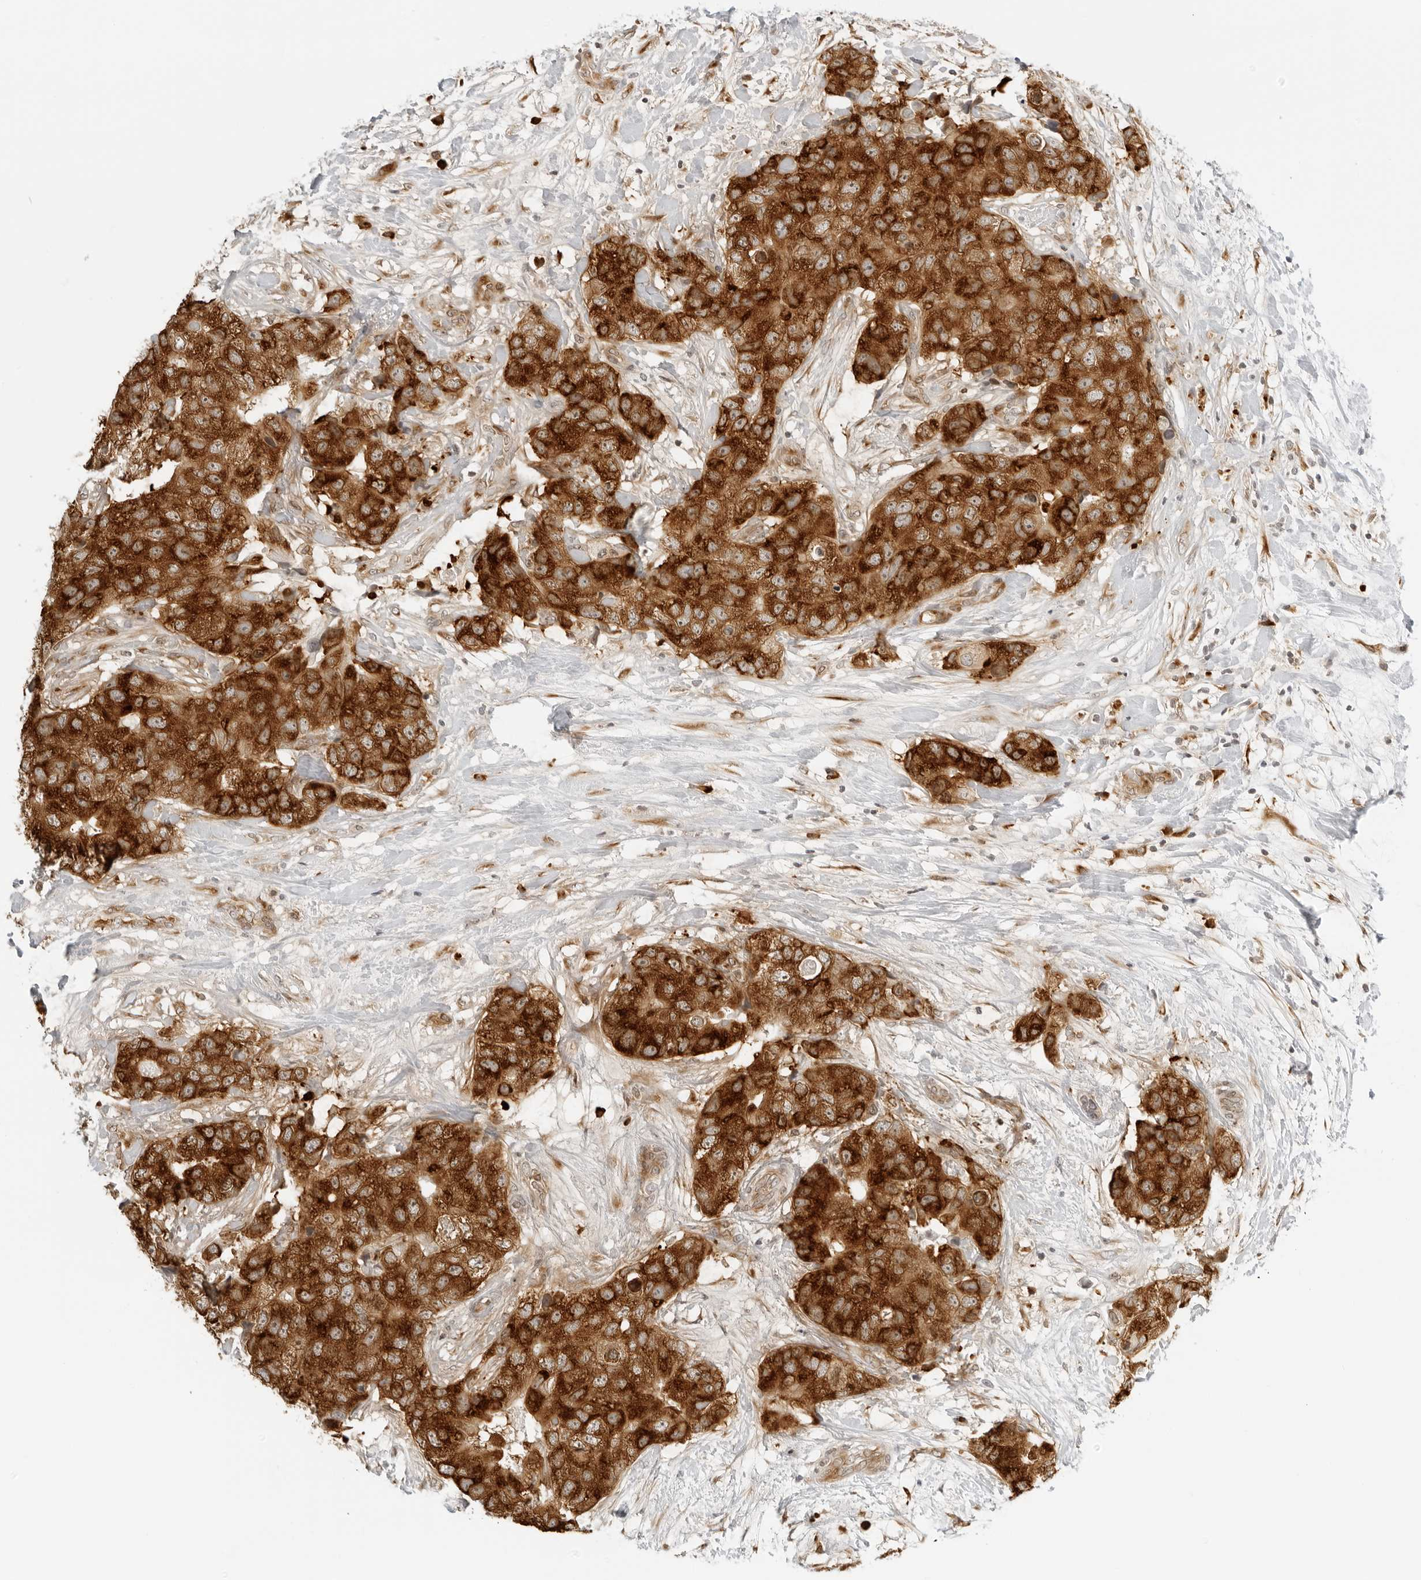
{"staining": {"intensity": "strong", "quantity": ">75%", "location": "cytoplasmic/membranous"}, "tissue": "breast cancer", "cell_type": "Tumor cells", "image_type": "cancer", "snomed": [{"axis": "morphology", "description": "Duct carcinoma"}, {"axis": "topography", "description": "Breast"}], "caption": "Immunohistochemistry of human breast intraductal carcinoma shows high levels of strong cytoplasmic/membranous staining in about >75% of tumor cells. The staining was performed using DAB (3,3'-diaminobenzidine) to visualize the protein expression in brown, while the nuclei were stained in blue with hematoxylin (Magnification: 20x).", "gene": "EIF4G1", "patient": {"sex": "female", "age": 62}}